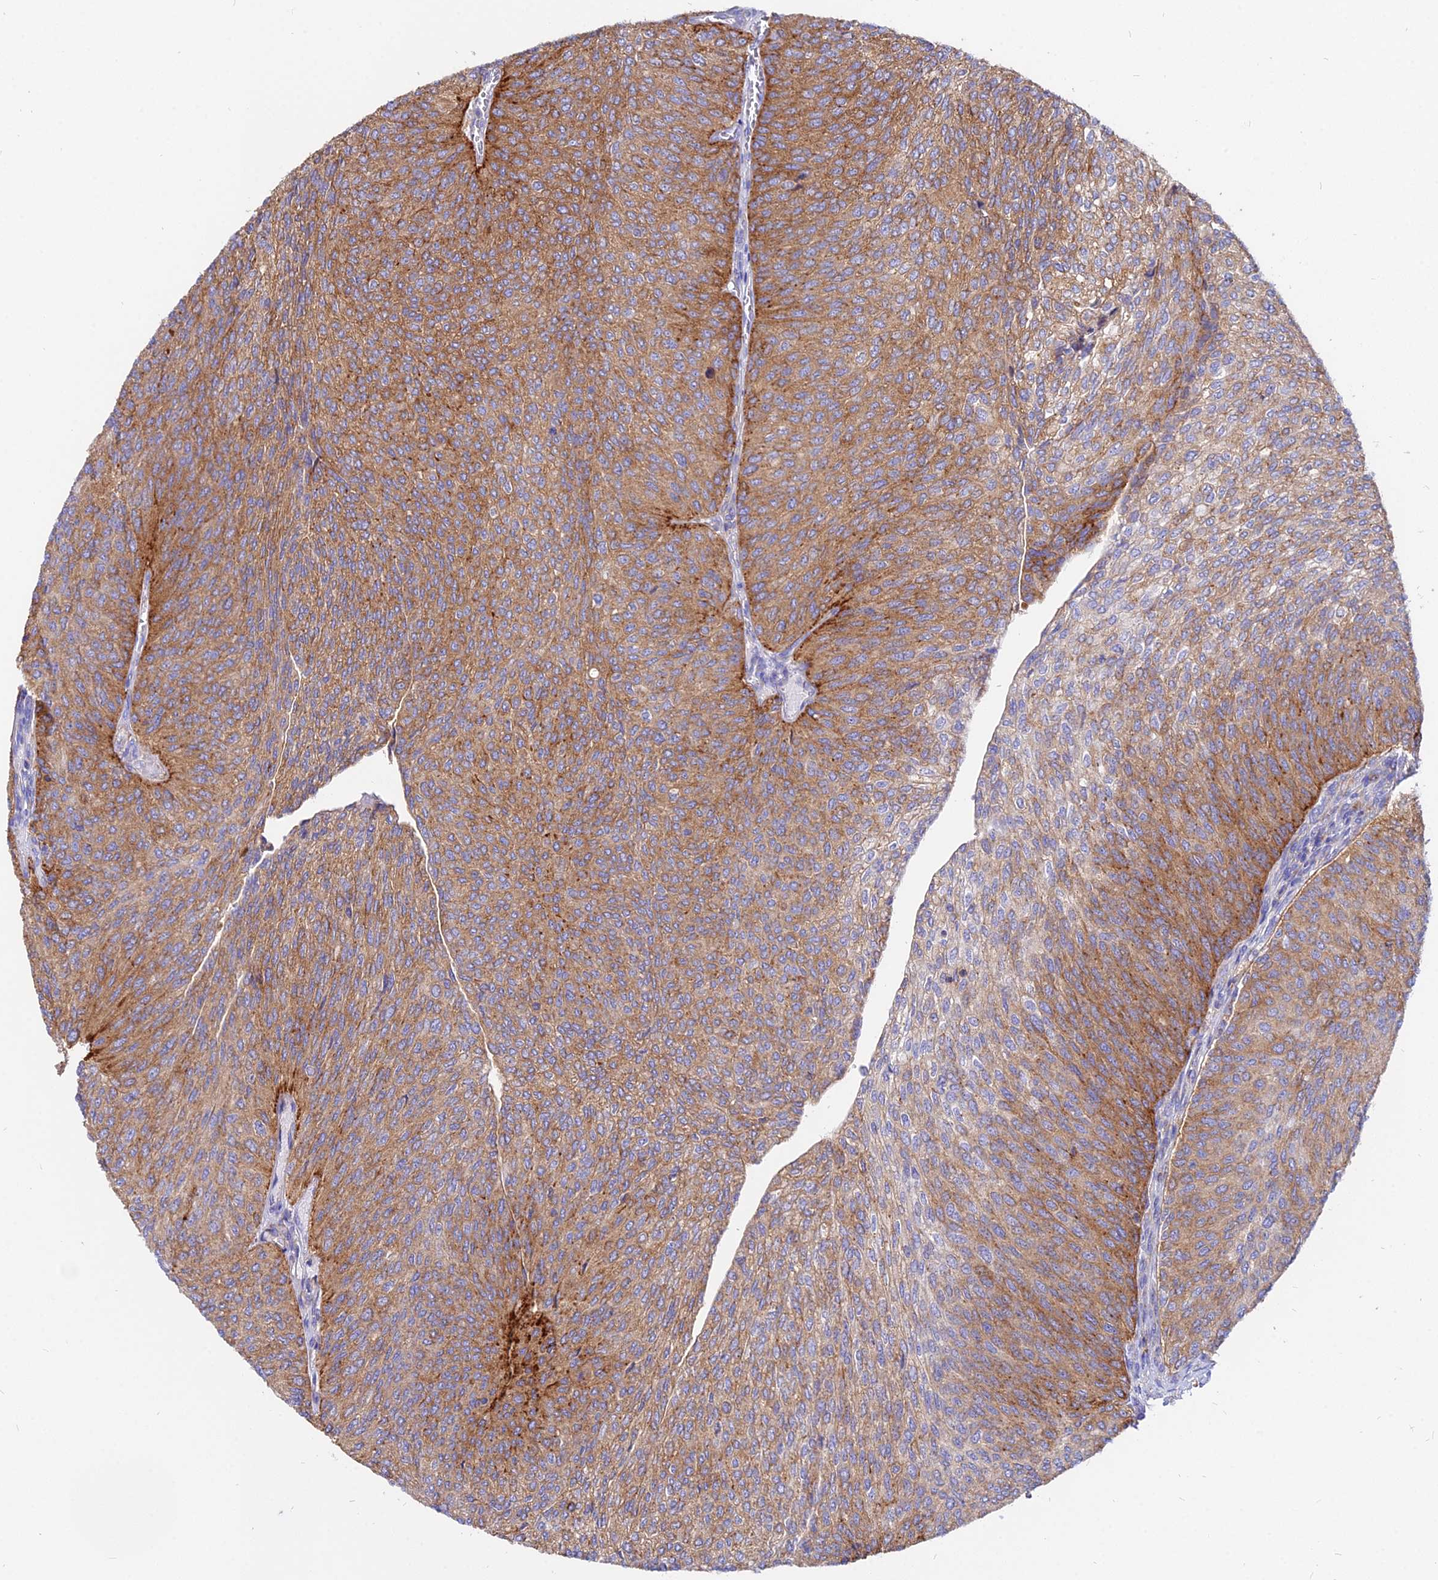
{"staining": {"intensity": "moderate", "quantity": ">75%", "location": "cytoplasmic/membranous"}, "tissue": "urothelial cancer", "cell_type": "Tumor cells", "image_type": "cancer", "snomed": [{"axis": "morphology", "description": "Urothelial carcinoma, High grade"}, {"axis": "topography", "description": "Urinary bladder"}], "caption": "Brown immunohistochemical staining in urothelial cancer displays moderate cytoplasmic/membranous positivity in approximately >75% of tumor cells.", "gene": "AGTRAP", "patient": {"sex": "female", "age": 79}}